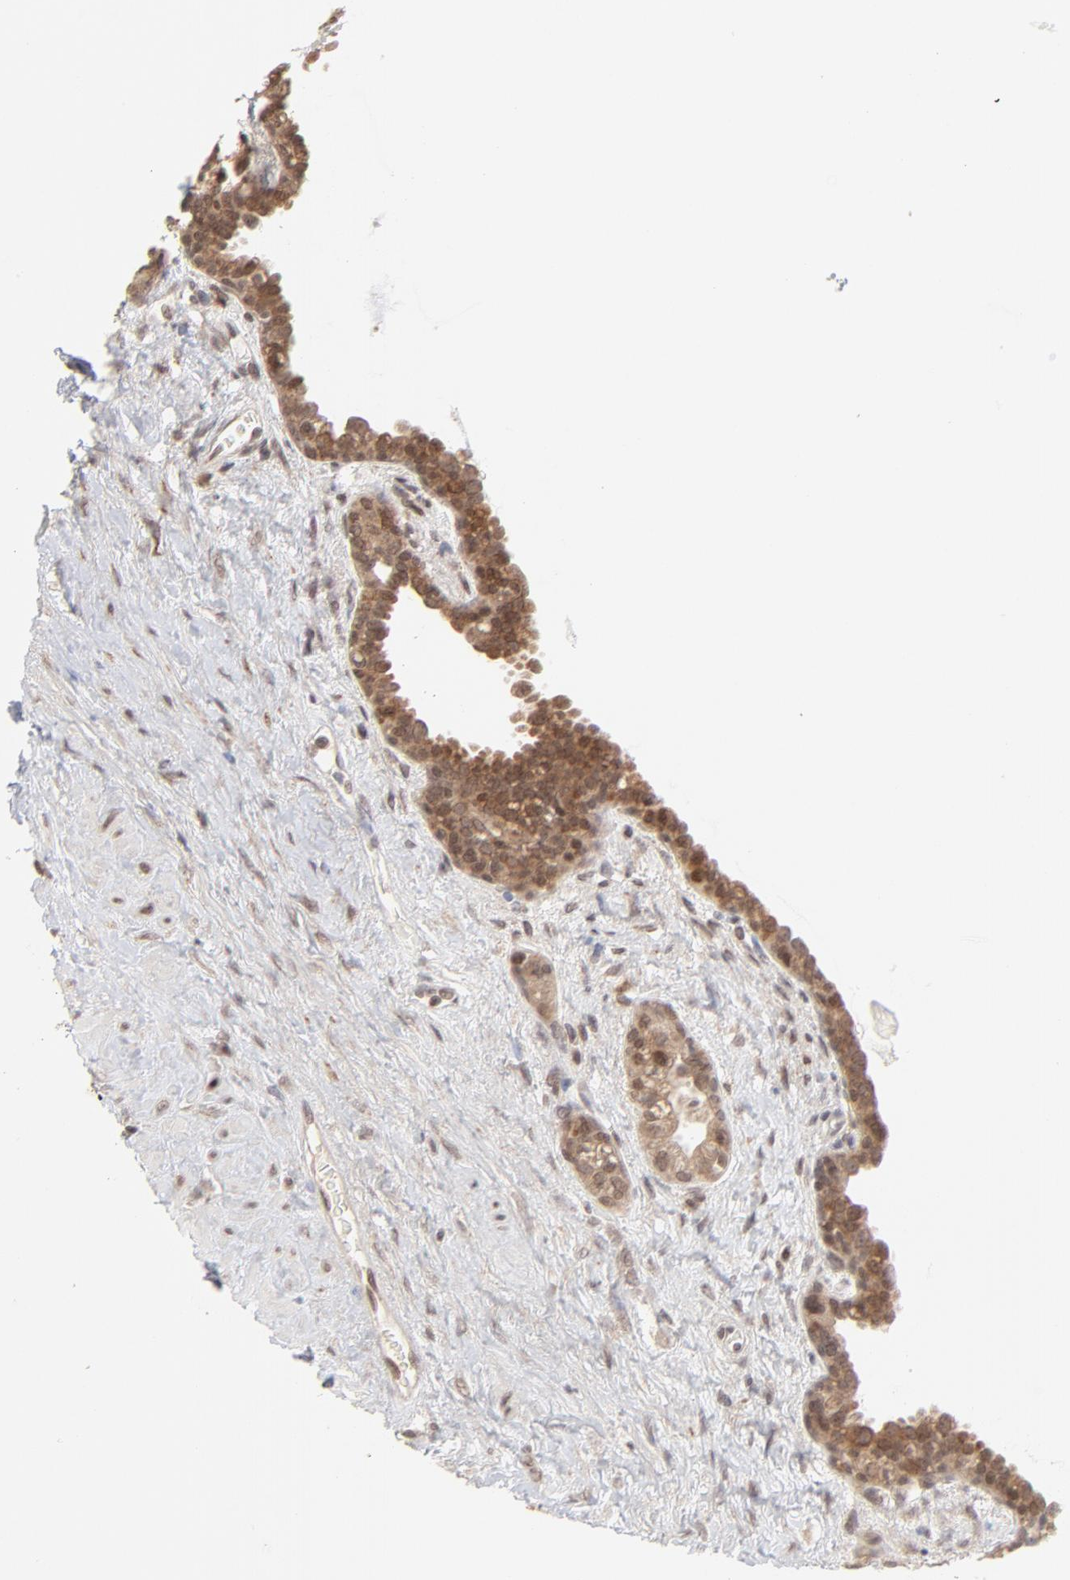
{"staining": {"intensity": "moderate", "quantity": ">75%", "location": "cytoplasmic/membranous,nuclear"}, "tissue": "seminal vesicle", "cell_type": "Glandular cells", "image_type": "normal", "snomed": [{"axis": "morphology", "description": "Normal tissue, NOS"}, {"axis": "topography", "description": "Seminal veicle"}], "caption": "A medium amount of moderate cytoplasmic/membranous,nuclear positivity is present in about >75% of glandular cells in unremarkable seminal vesicle. (Stains: DAB (3,3'-diaminobenzidine) in brown, nuclei in blue, Microscopy: brightfield microscopy at high magnification).", "gene": "ARIH1", "patient": {"sex": "male", "age": 61}}